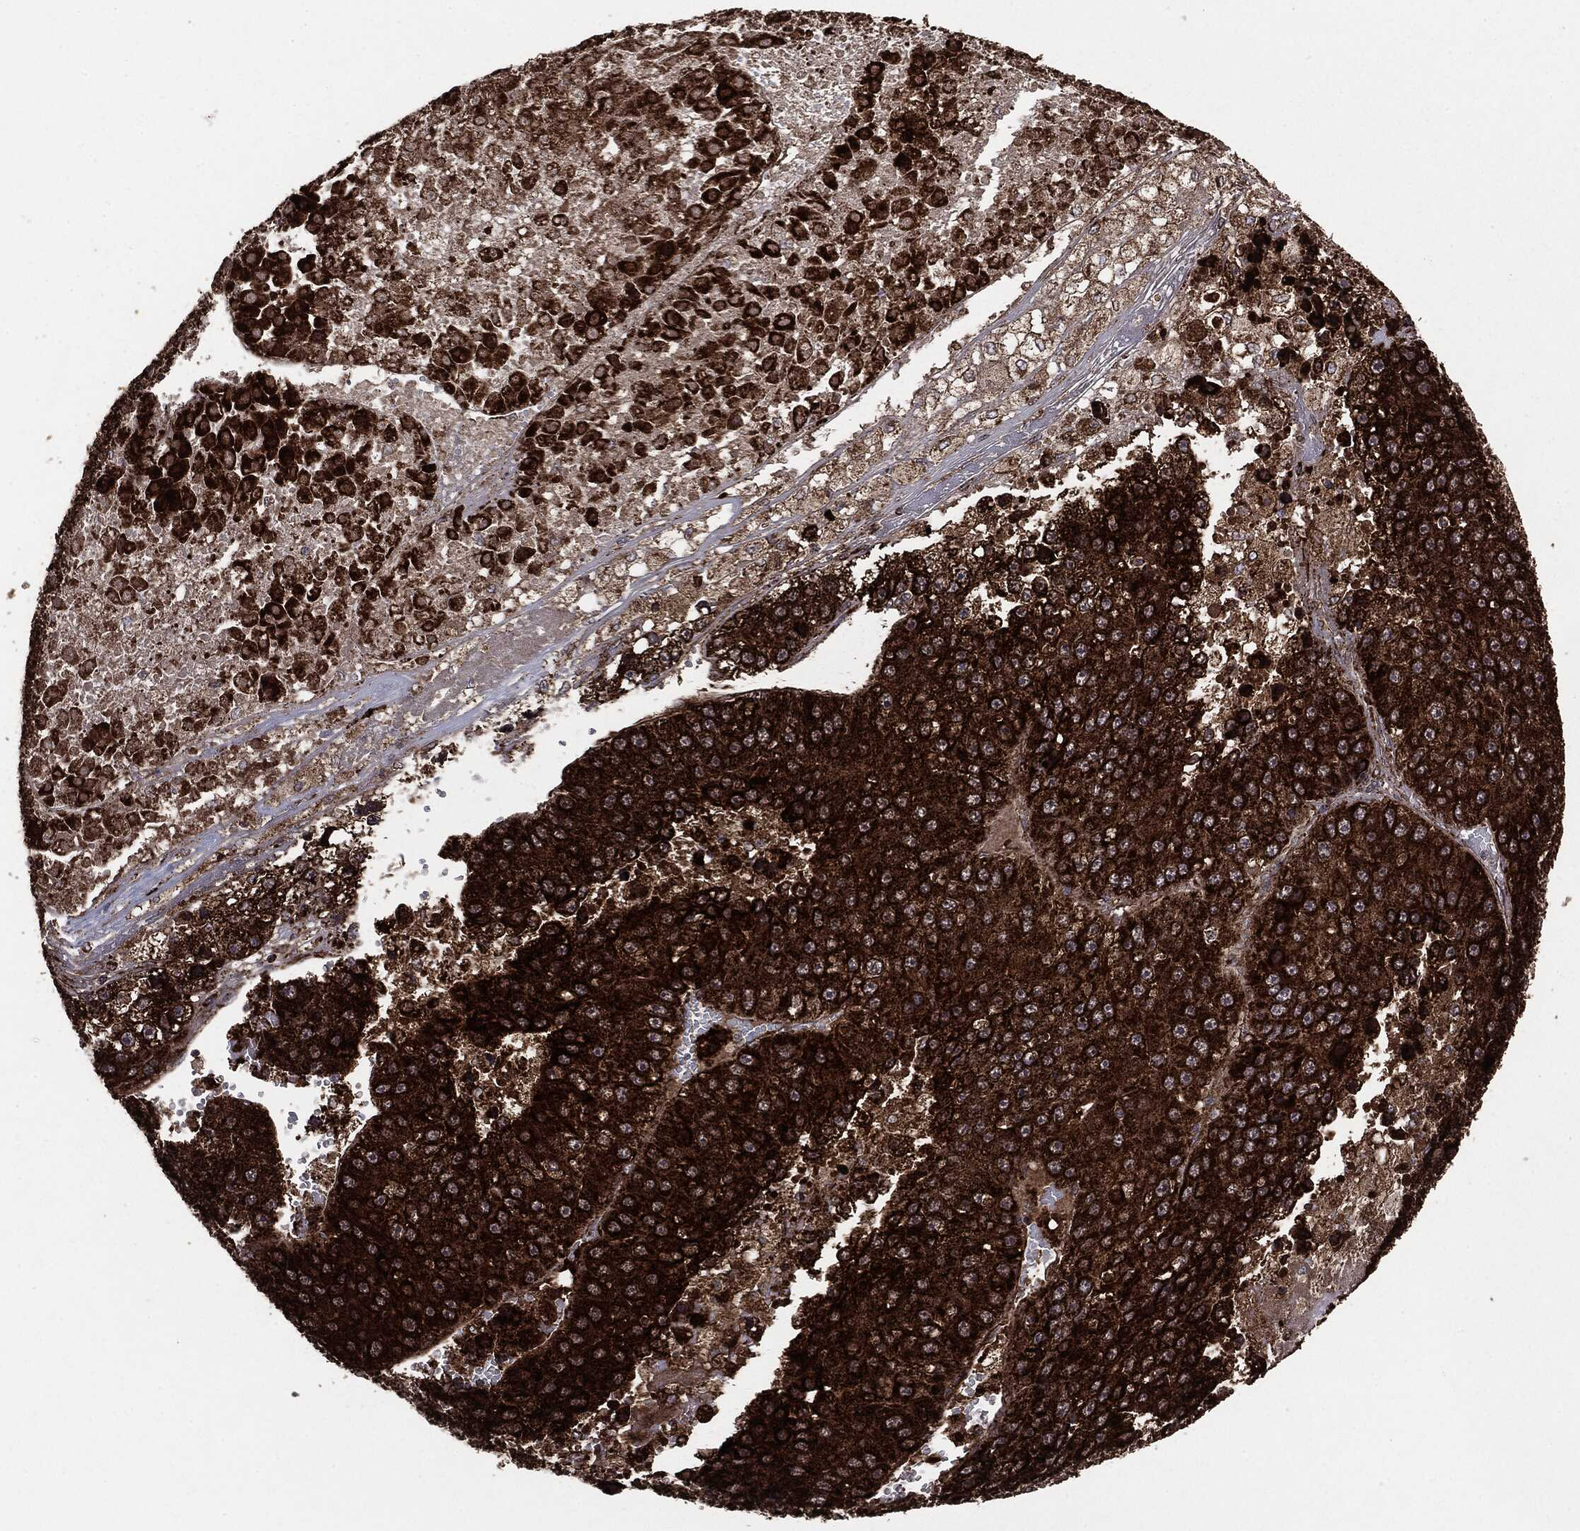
{"staining": {"intensity": "strong", "quantity": ">75%", "location": "cytoplasmic/membranous"}, "tissue": "liver cancer", "cell_type": "Tumor cells", "image_type": "cancer", "snomed": [{"axis": "morphology", "description": "Carcinoma, Hepatocellular, NOS"}, {"axis": "topography", "description": "Liver"}], "caption": "Immunohistochemical staining of liver cancer shows high levels of strong cytoplasmic/membranous expression in approximately >75% of tumor cells.", "gene": "MAP2K1", "patient": {"sex": "female", "age": 73}}